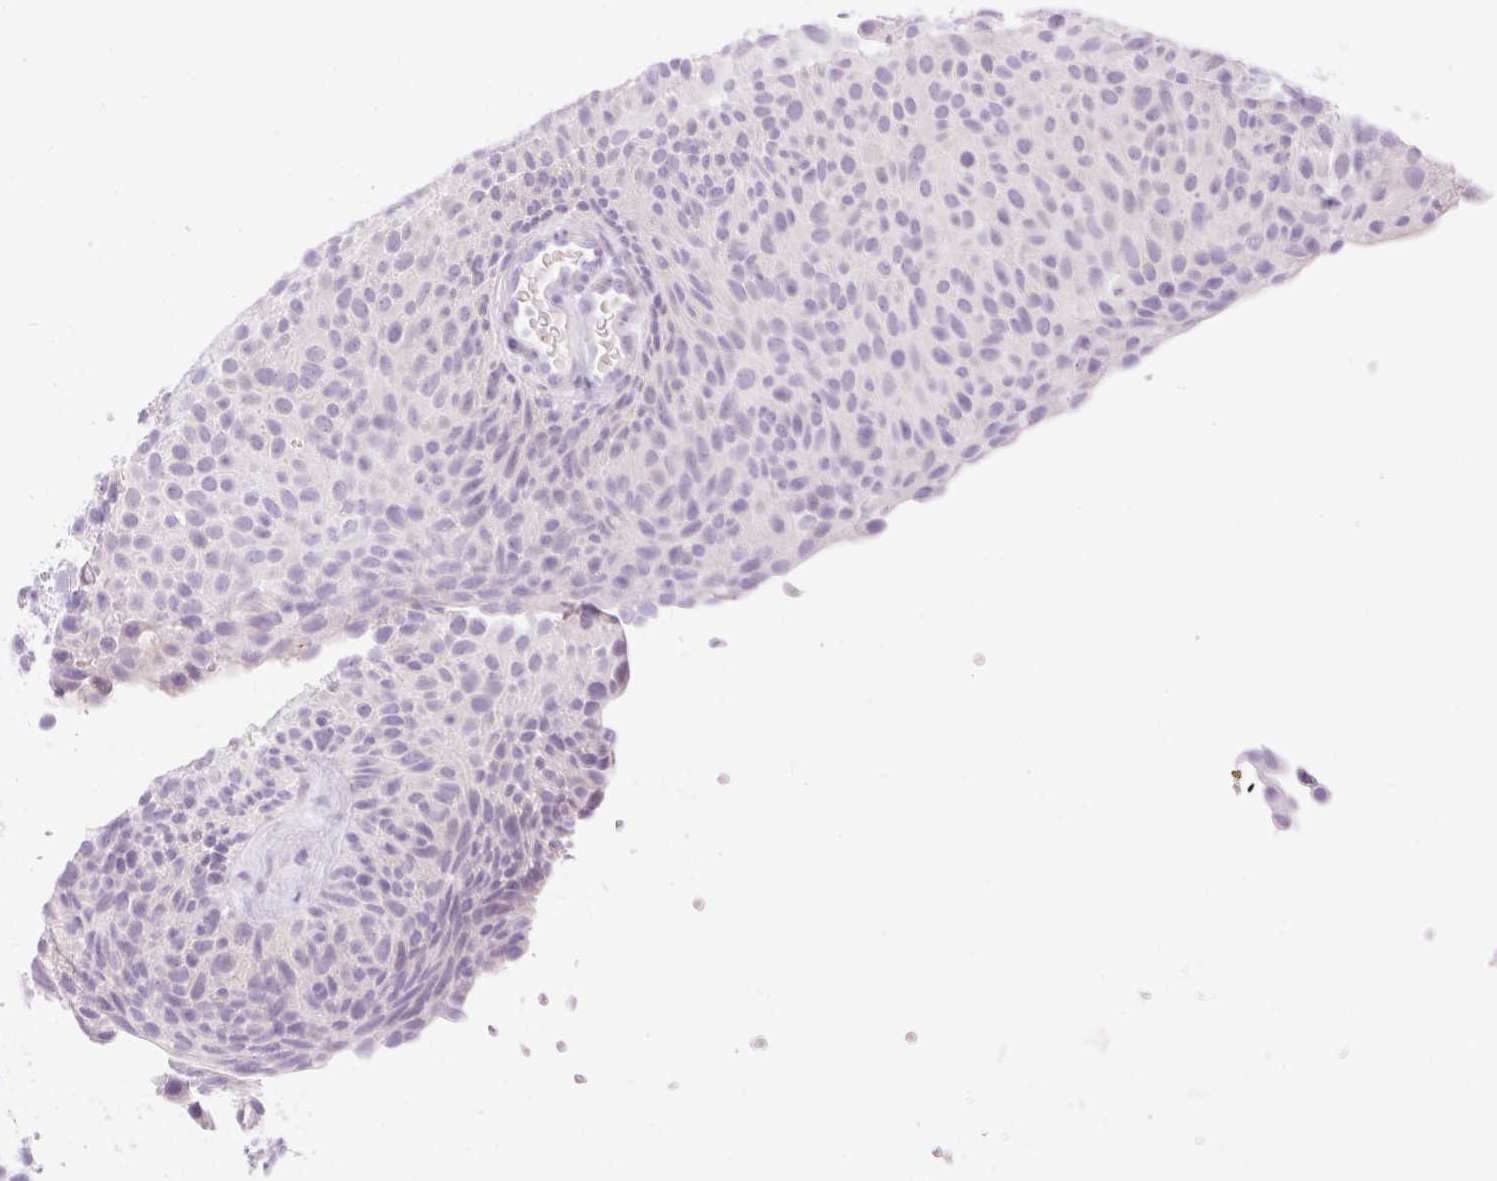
{"staining": {"intensity": "negative", "quantity": "none", "location": "none"}, "tissue": "urothelial cancer", "cell_type": "Tumor cells", "image_type": "cancer", "snomed": [{"axis": "morphology", "description": "Urothelial carcinoma, Low grade"}, {"axis": "topography", "description": "Urinary bladder"}], "caption": "DAB immunohistochemical staining of human urothelial cancer demonstrates no significant staining in tumor cells. Nuclei are stained in blue.", "gene": "ZNF121", "patient": {"sex": "male", "age": 78}}